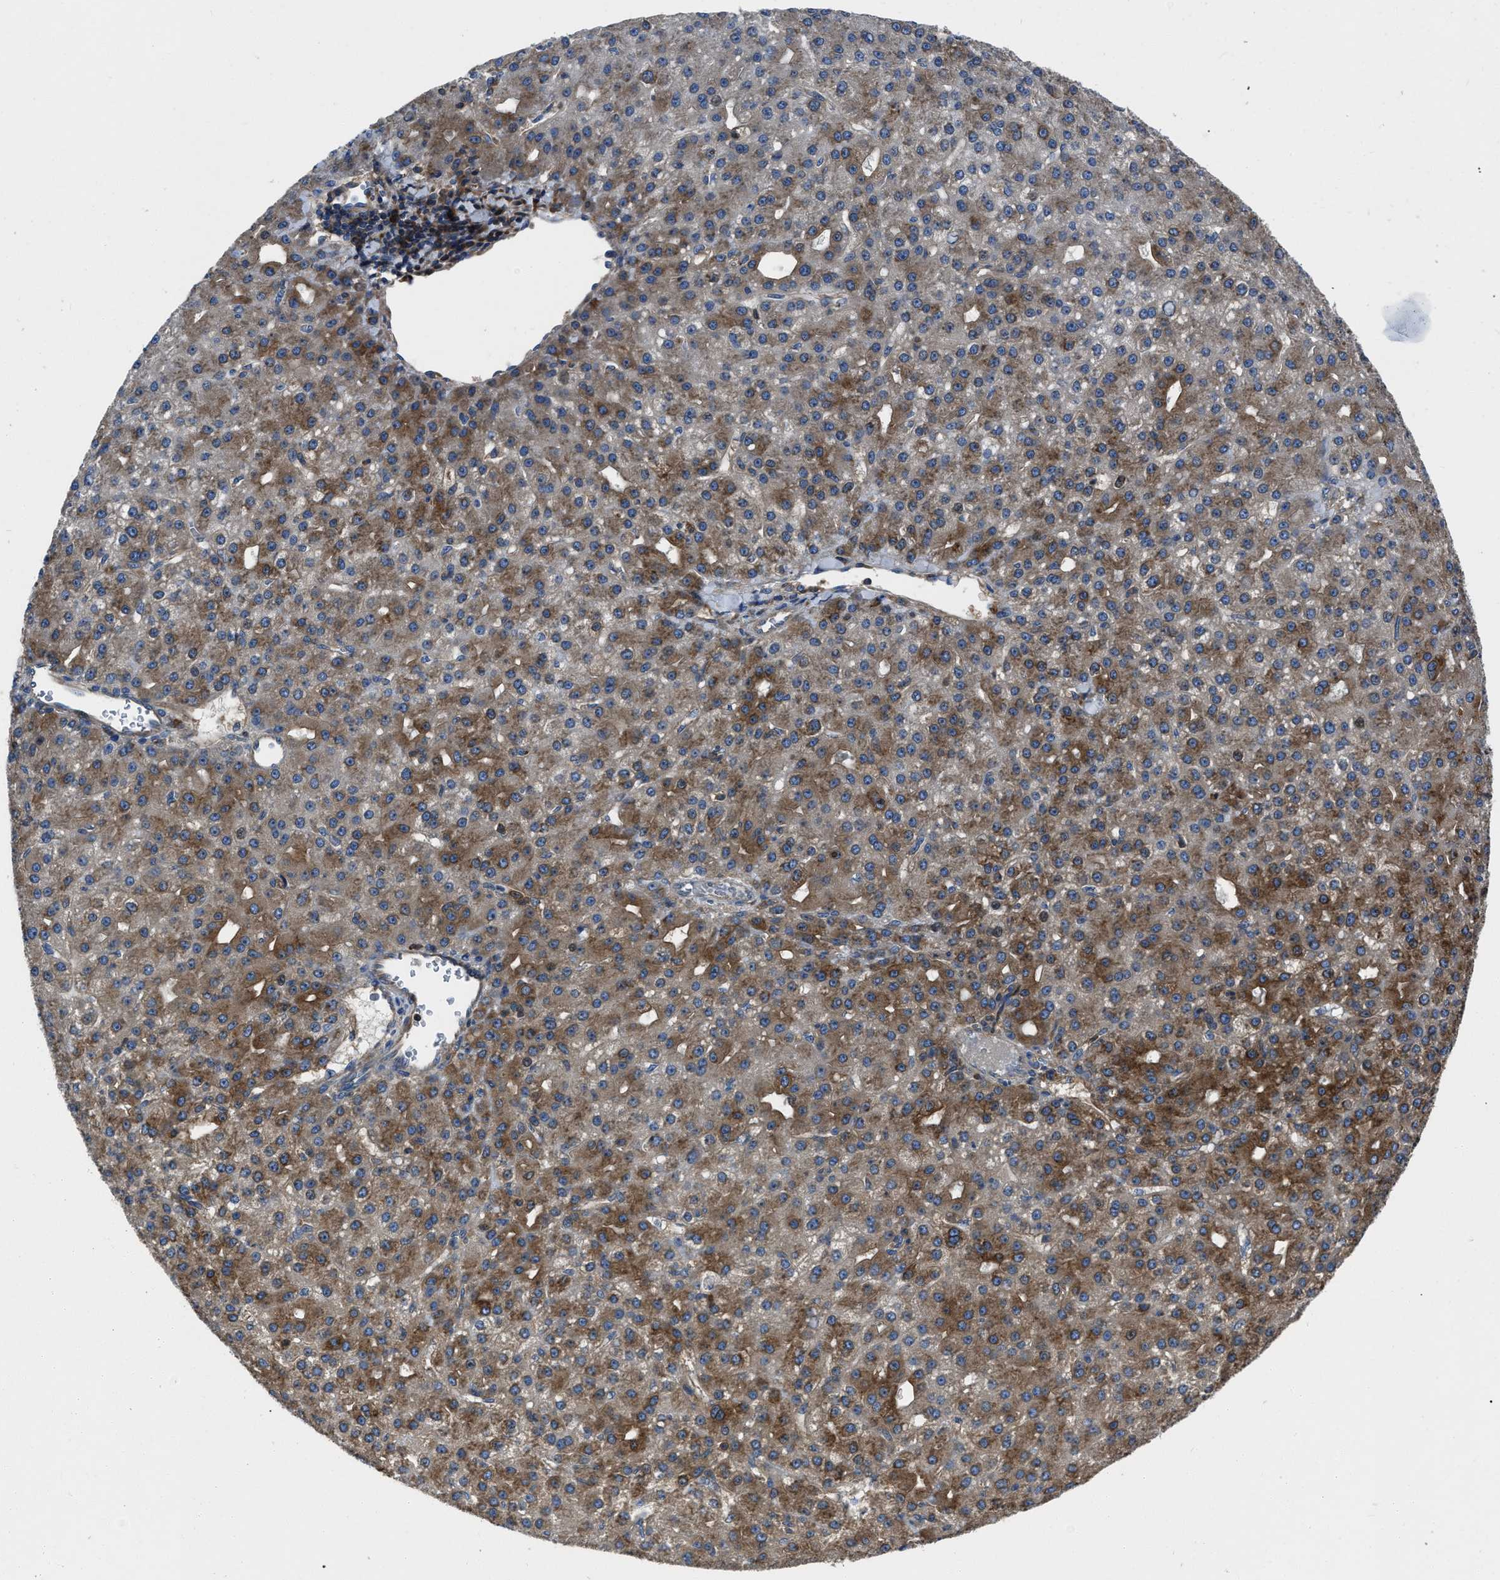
{"staining": {"intensity": "moderate", "quantity": ">75%", "location": "cytoplasmic/membranous"}, "tissue": "liver cancer", "cell_type": "Tumor cells", "image_type": "cancer", "snomed": [{"axis": "morphology", "description": "Carcinoma, Hepatocellular, NOS"}, {"axis": "topography", "description": "Liver"}], "caption": "The micrograph exhibits immunohistochemical staining of liver hepatocellular carcinoma. There is moderate cytoplasmic/membranous staining is identified in approximately >75% of tumor cells. (brown staining indicates protein expression, while blue staining denotes nuclei).", "gene": "YARS1", "patient": {"sex": "male", "age": 67}}